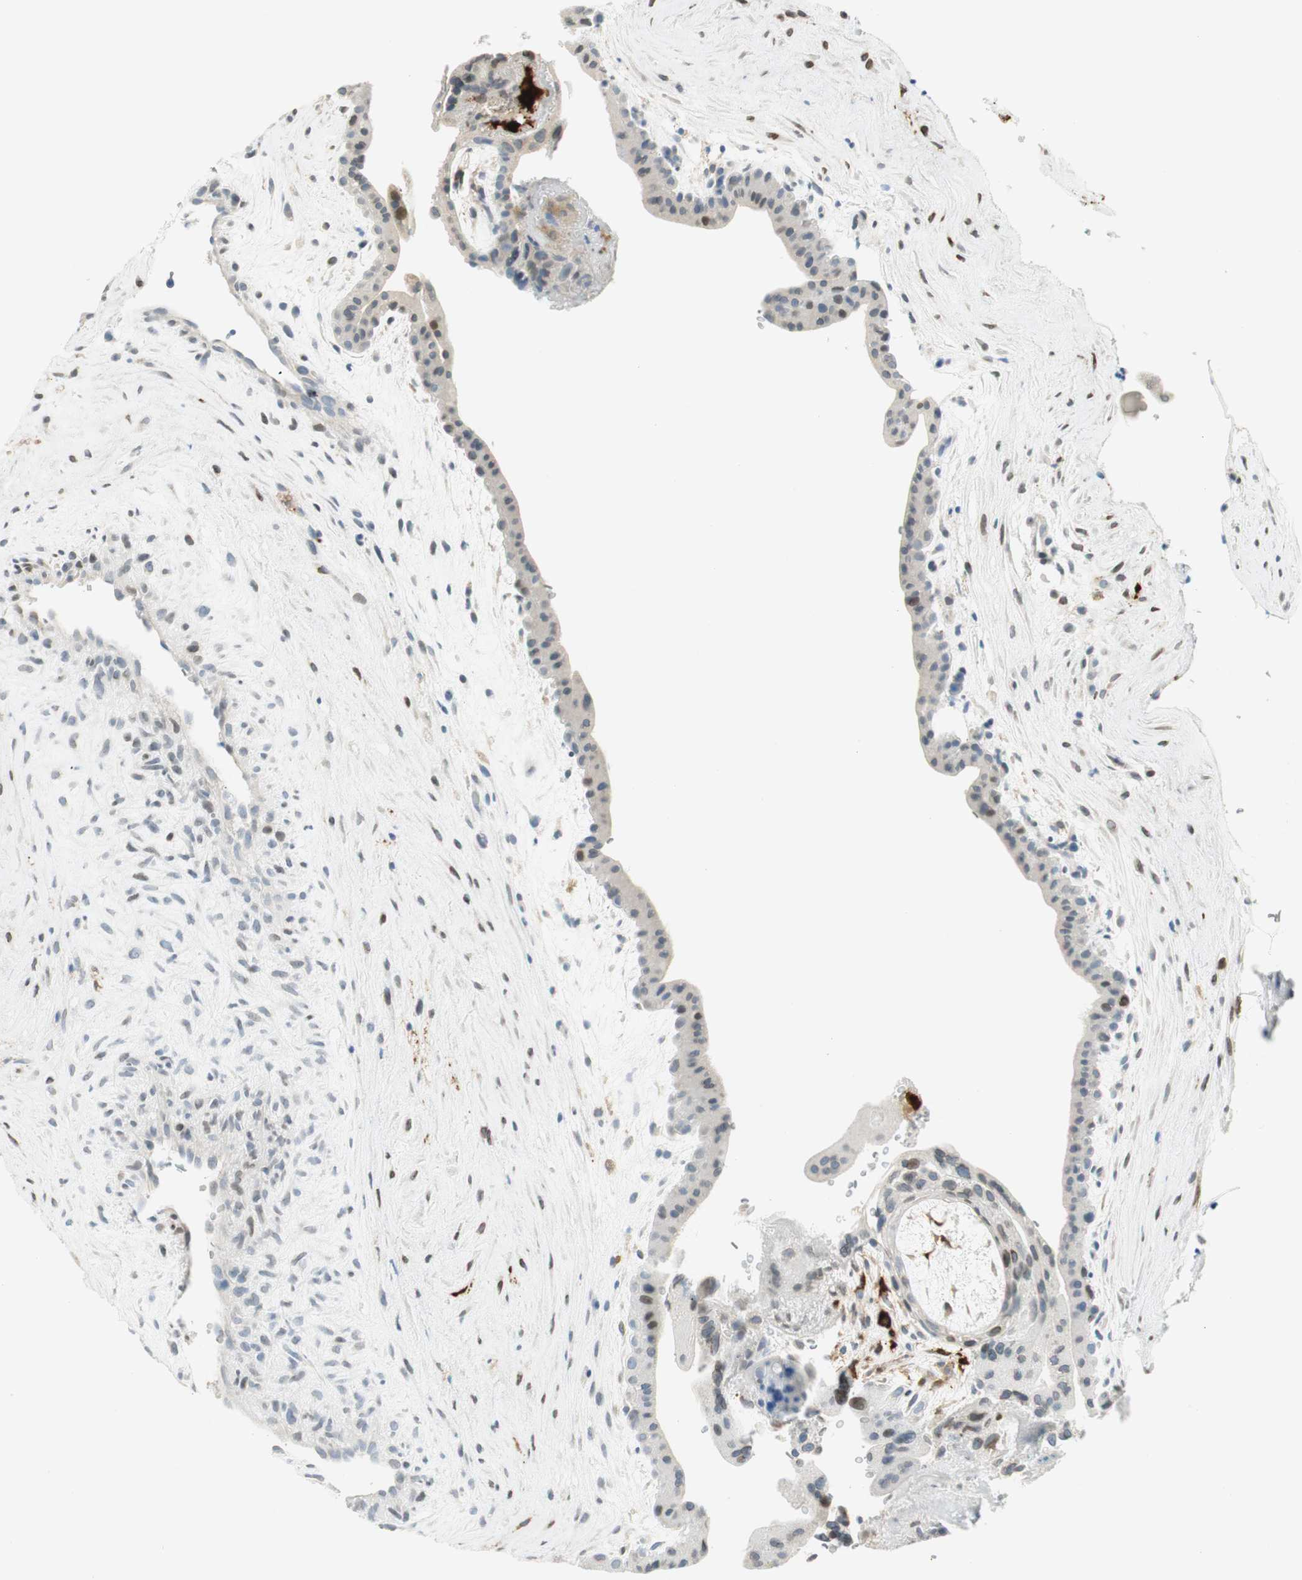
{"staining": {"intensity": "negative", "quantity": "none", "location": "none"}, "tissue": "placenta", "cell_type": "Trophoblastic cells", "image_type": "normal", "snomed": [{"axis": "morphology", "description": "Normal tissue, NOS"}, {"axis": "topography", "description": "Placenta"}], "caption": "The micrograph displays no staining of trophoblastic cells in normal placenta. The staining was performed using DAB to visualize the protein expression in brown, while the nuclei were stained in blue with hematoxylin (Magnification: 20x).", "gene": "TMEM260", "patient": {"sex": "female", "age": 35}}